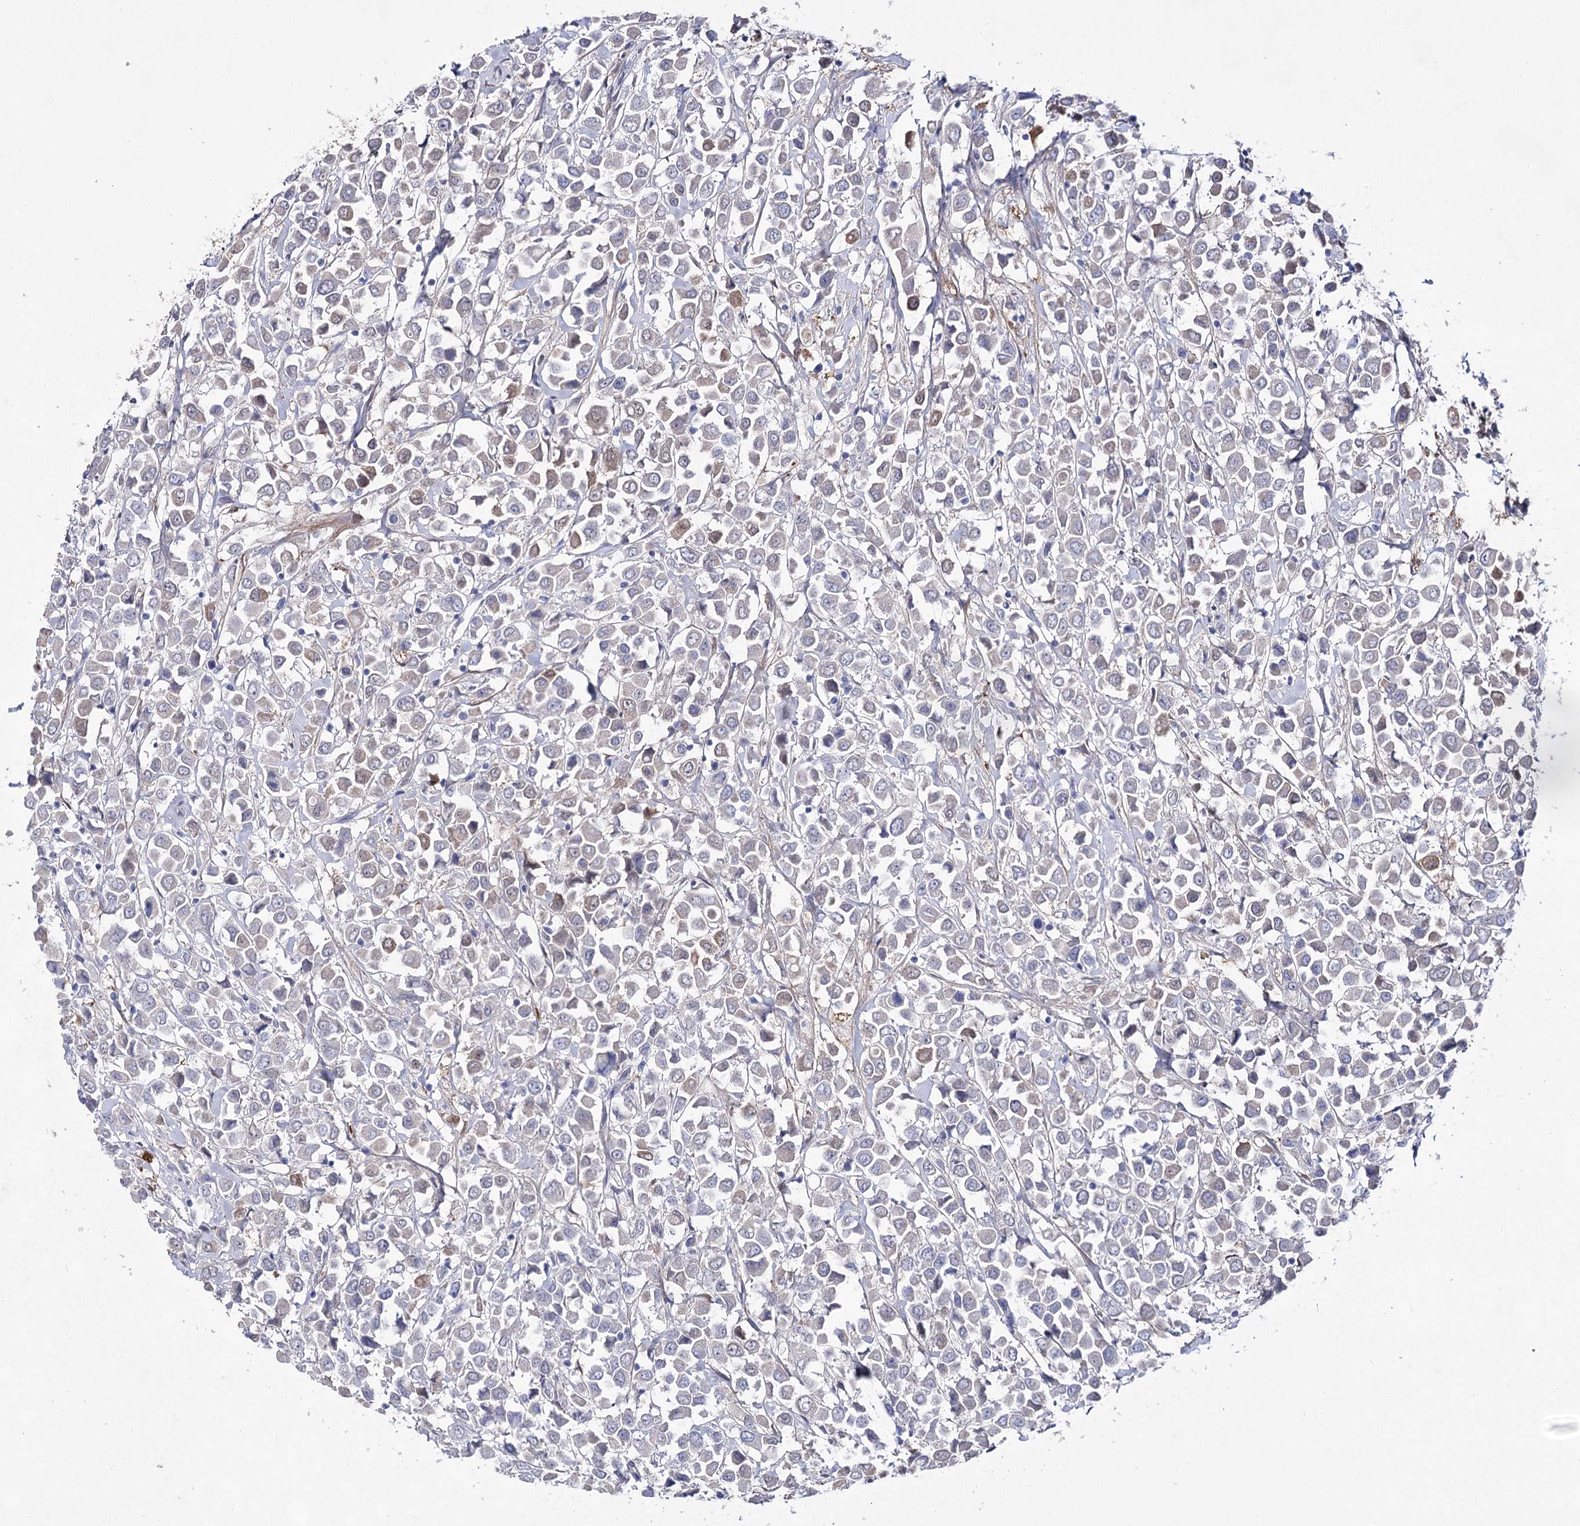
{"staining": {"intensity": "weak", "quantity": "<25%", "location": "cytoplasmic/membranous,nuclear"}, "tissue": "breast cancer", "cell_type": "Tumor cells", "image_type": "cancer", "snomed": [{"axis": "morphology", "description": "Duct carcinoma"}, {"axis": "topography", "description": "Breast"}], "caption": "Tumor cells show no significant positivity in breast intraductal carcinoma.", "gene": "UGDH", "patient": {"sex": "female", "age": 61}}